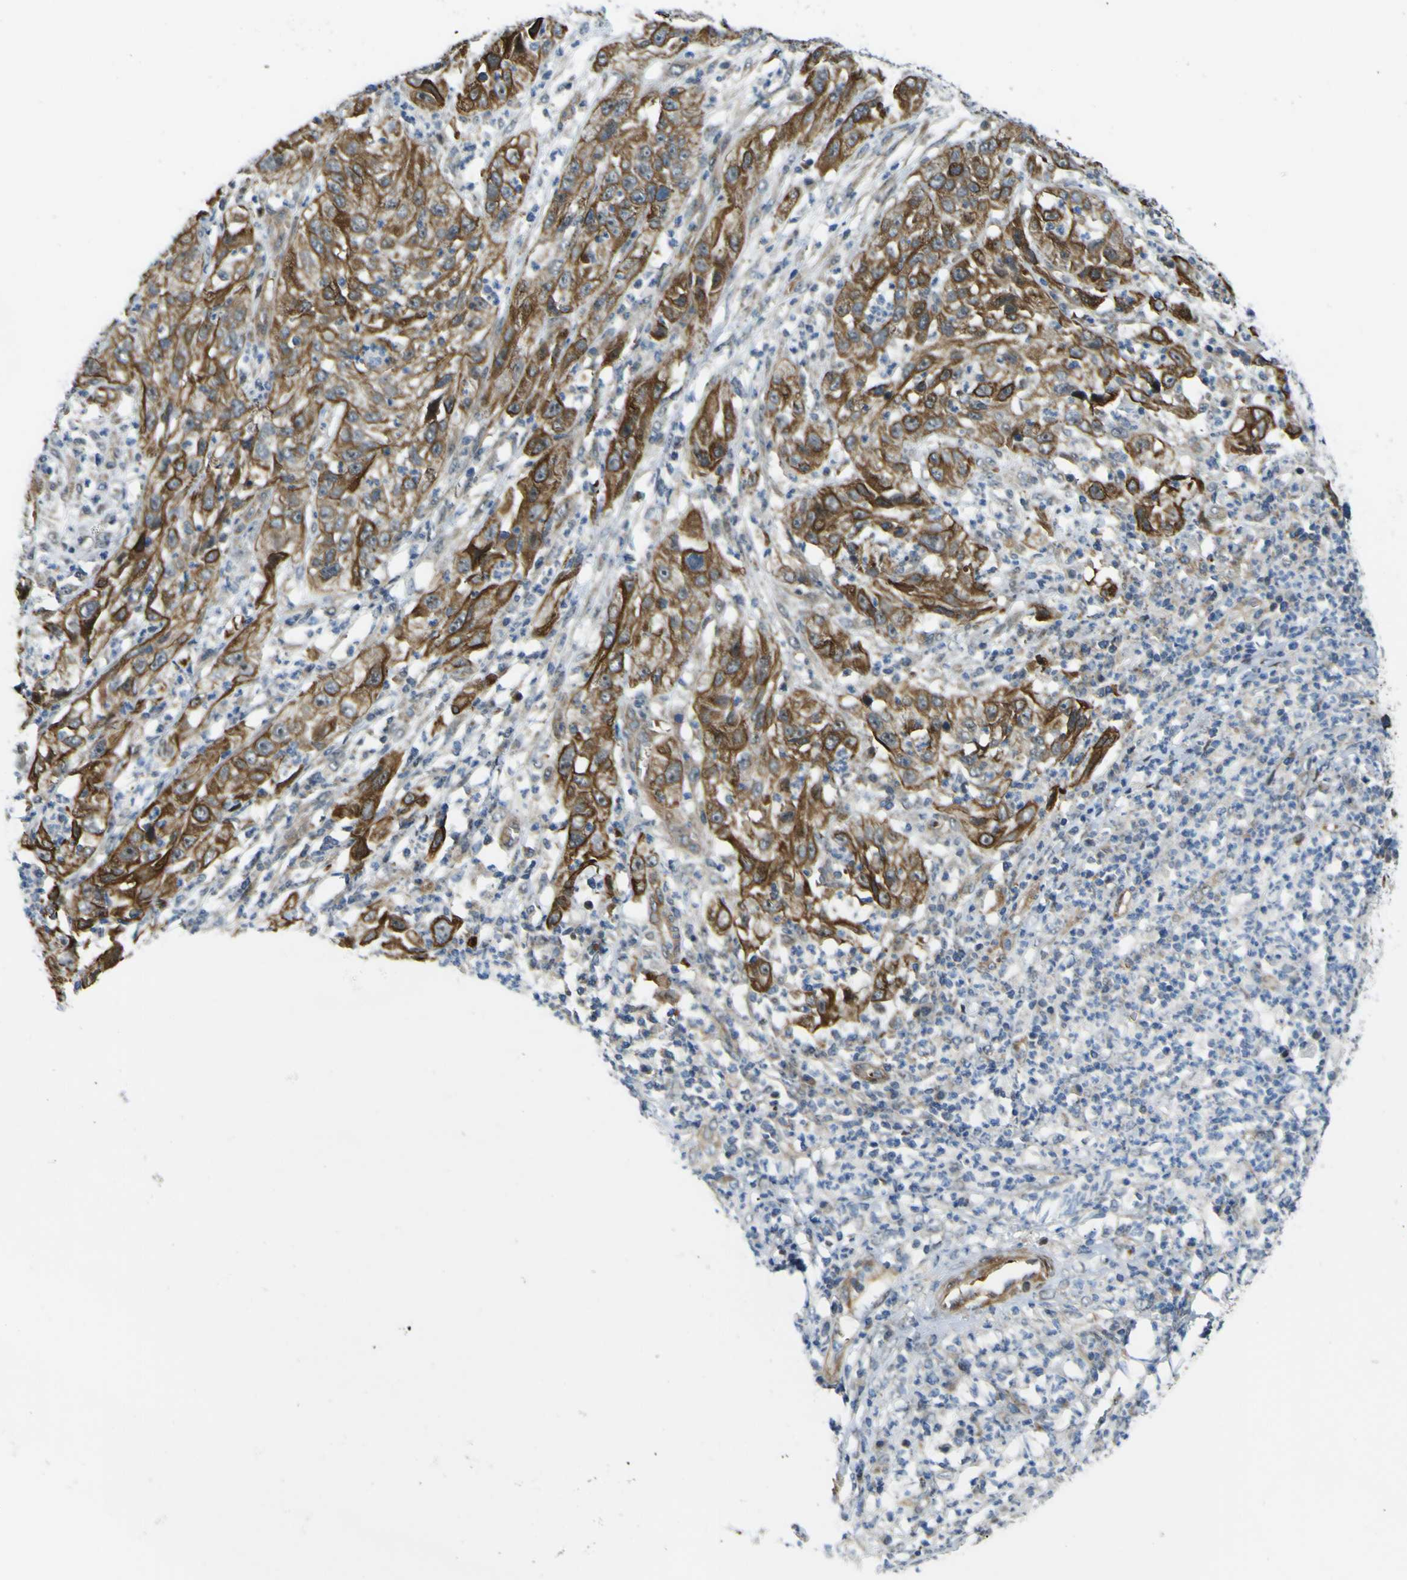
{"staining": {"intensity": "strong", "quantity": ">75%", "location": "cytoplasmic/membranous"}, "tissue": "cervical cancer", "cell_type": "Tumor cells", "image_type": "cancer", "snomed": [{"axis": "morphology", "description": "Squamous cell carcinoma, NOS"}, {"axis": "topography", "description": "Cervix"}], "caption": "High-magnification brightfield microscopy of cervical cancer (squamous cell carcinoma) stained with DAB (brown) and counterstained with hematoxylin (blue). tumor cells exhibit strong cytoplasmic/membranous positivity is identified in about>75% of cells.", "gene": "KDM7A", "patient": {"sex": "female", "age": 32}}